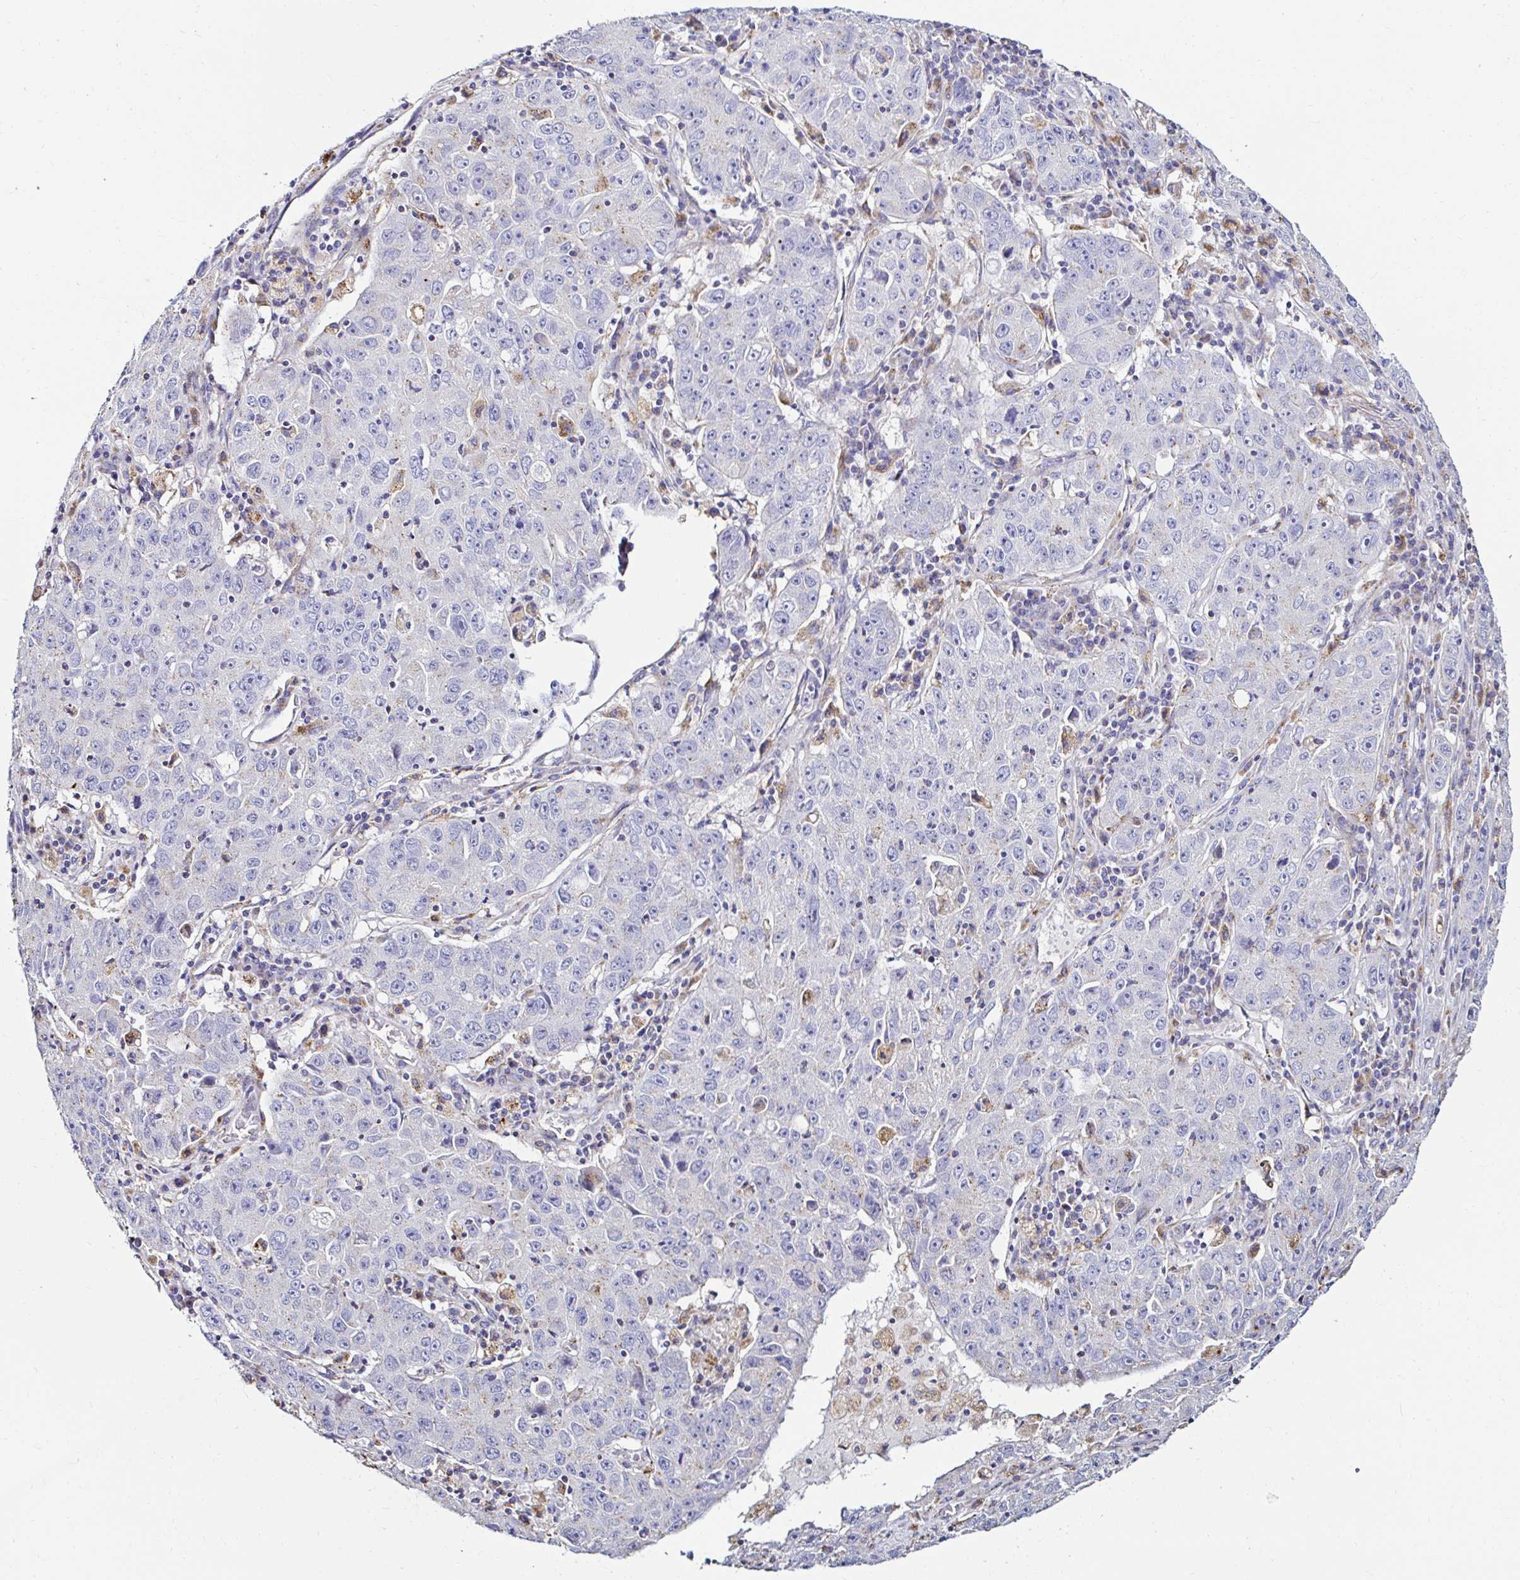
{"staining": {"intensity": "negative", "quantity": "none", "location": "none"}, "tissue": "lung cancer", "cell_type": "Tumor cells", "image_type": "cancer", "snomed": [{"axis": "morphology", "description": "Normal morphology"}, {"axis": "morphology", "description": "Adenocarcinoma, NOS"}, {"axis": "topography", "description": "Lymph node"}, {"axis": "topography", "description": "Lung"}], "caption": "Immunohistochemical staining of human lung adenocarcinoma shows no significant positivity in tumor cells.", "gene": "GALNS", "patient": {"sex": "female", "age": 57}}